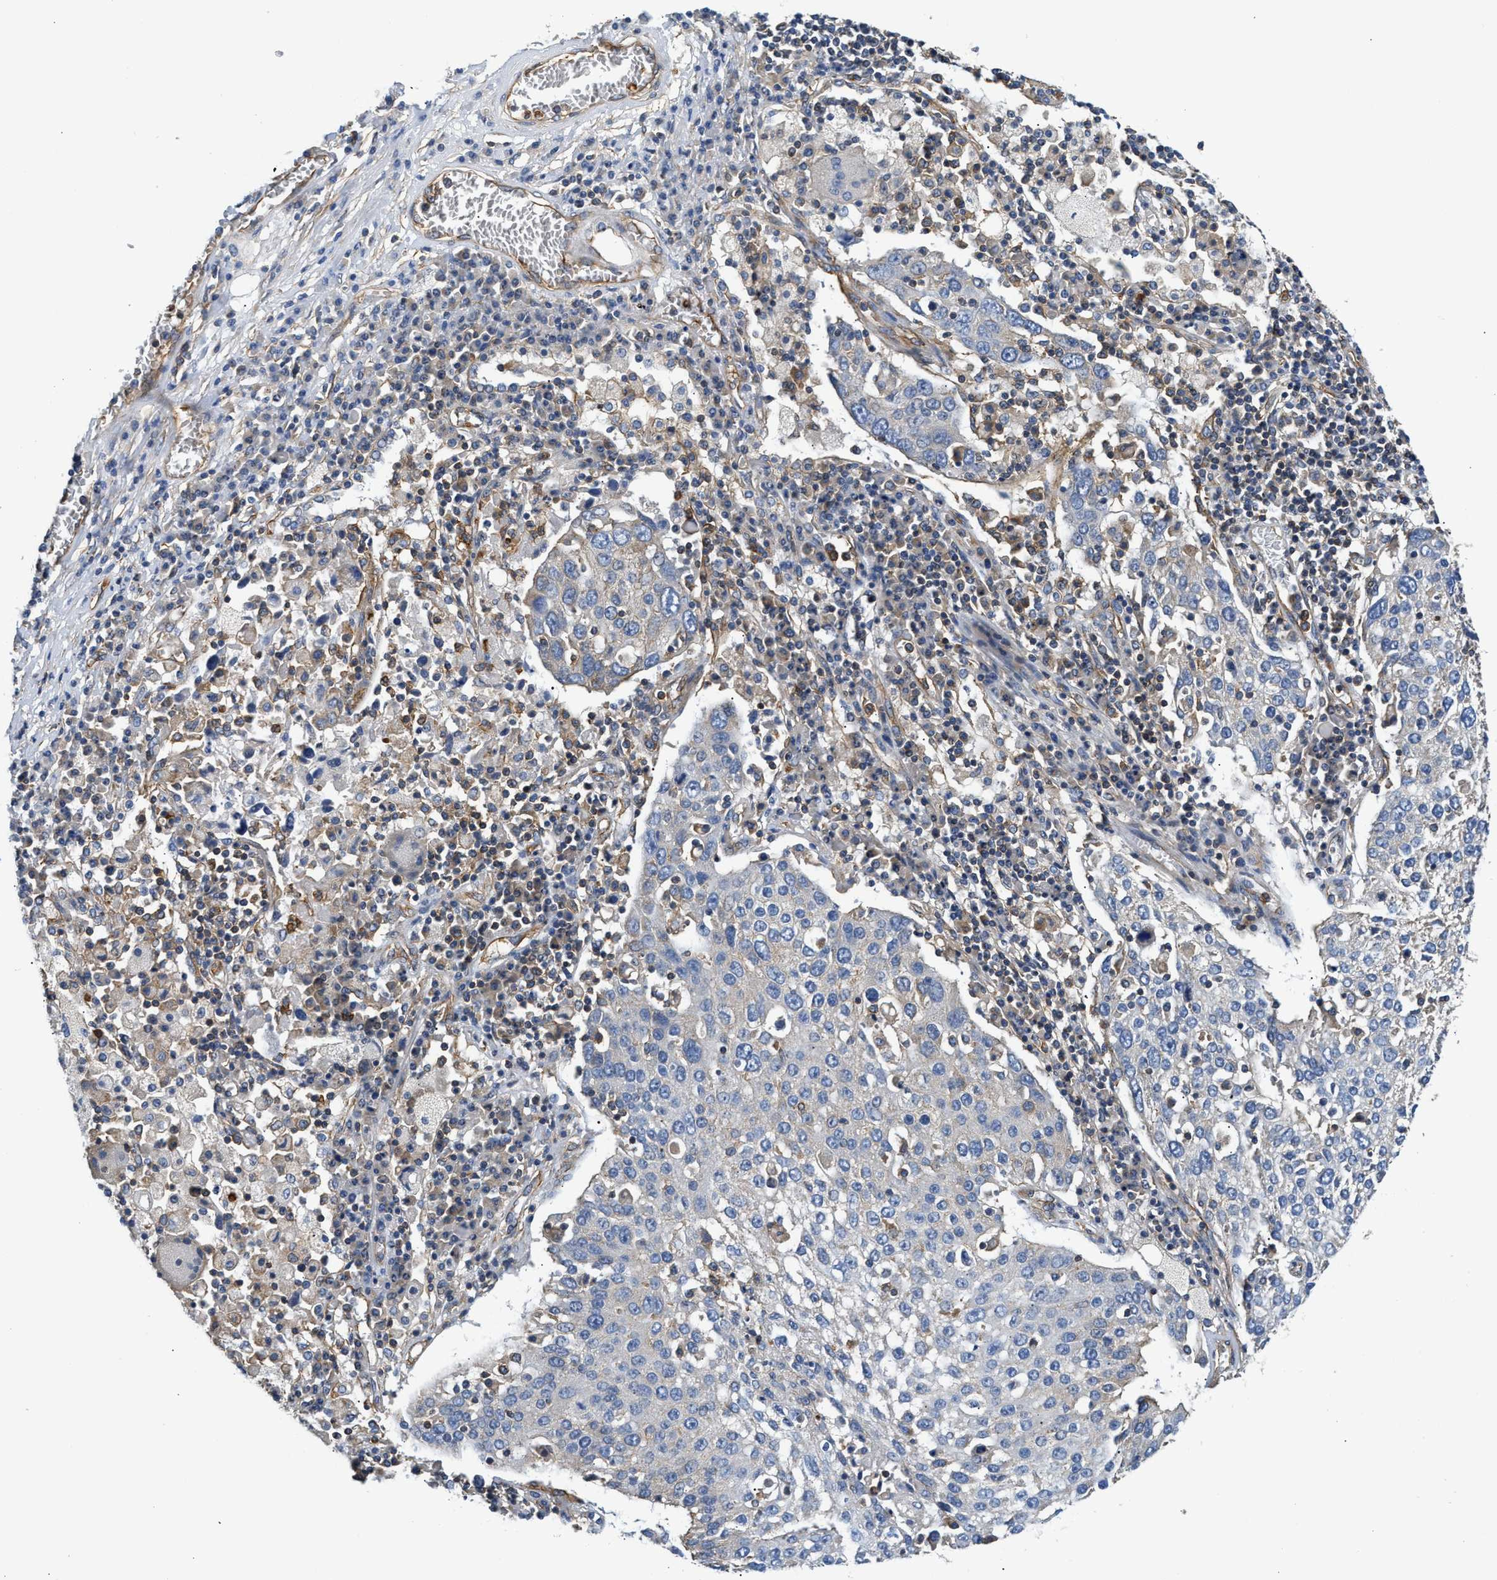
{"staining": {"intensity": "weak", "quantity": "<25%", "location": "cytoplasmic/membranous"}, "tissue": "lung cancer", "cell_type": "Tumor cells", "image_type": "cancer", "snomed": [{"axis": "morphology", "description": "Squamous cell carcinoma, NOS"}, {"axis": "topography", "description": "Lung"}], "caption": "Immunohistochemical staining of lung squamous cell carcinoma displays no significant positivity in tumor cells.", "gene": "SAMD9L", "patient": {"sex": "male", "age": 65}}